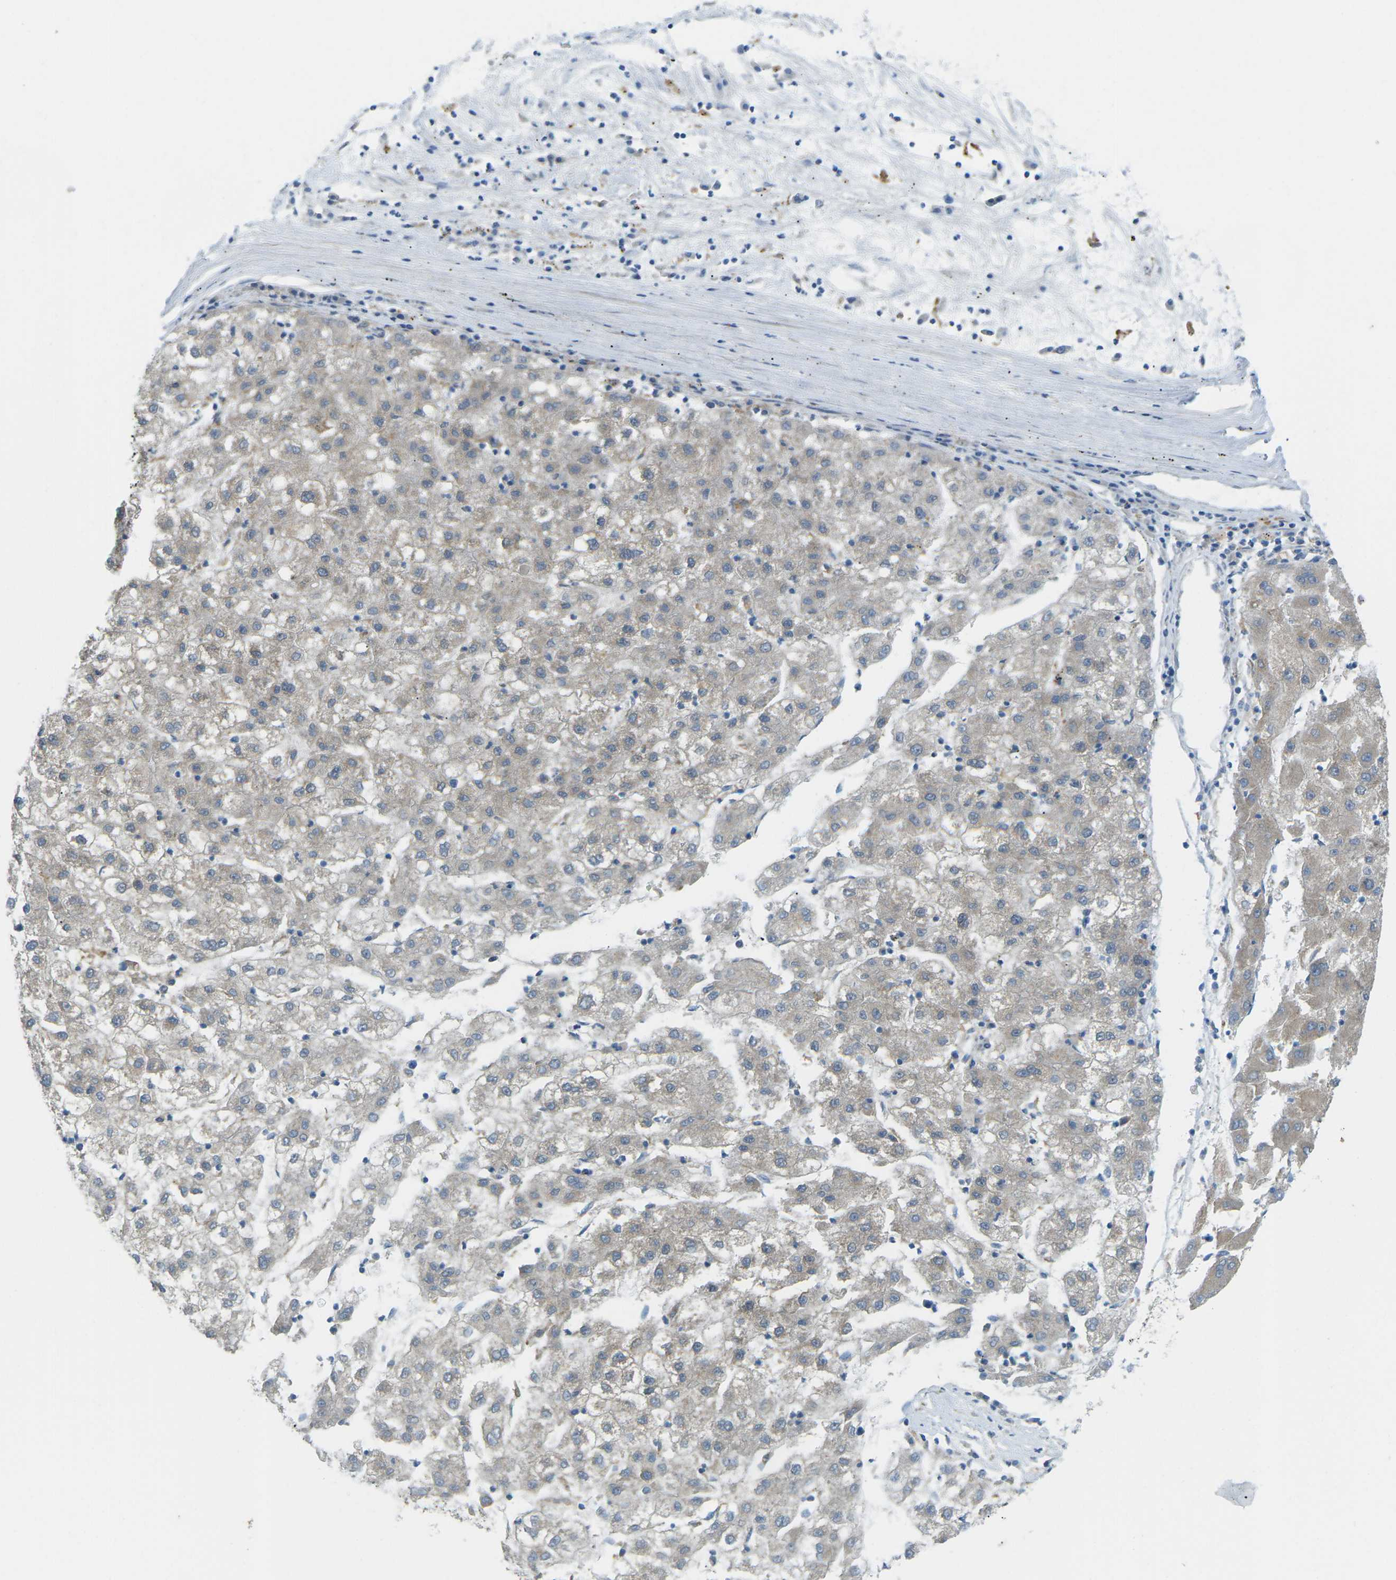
{"staining": {"intensity": "weak", "quantity": "<25%", "location": "cytoplasmic/membranous"}, "tissue": "liver cancer", "cell_type": "Tumor cells", "image_type": "cancer", "snomed": [{"axis": "morphology", "description": "Carcinoma, Hepatocellular, NOS"}, {"axis": "topography", "description": "Liver"}], "caption": "IHC image of neoplastic tissue: human liver cancer stained with DAB (3,3'-diaminobenzidine) exhibits no significant protein positivity in tumor cells. (Stains: DAB IHC with hematoxylin counter stain, Microscopy: brightfield microscopy at high magnification).", "gene": "MYLK4", "patient": {"sex": "male", "age": 72}}